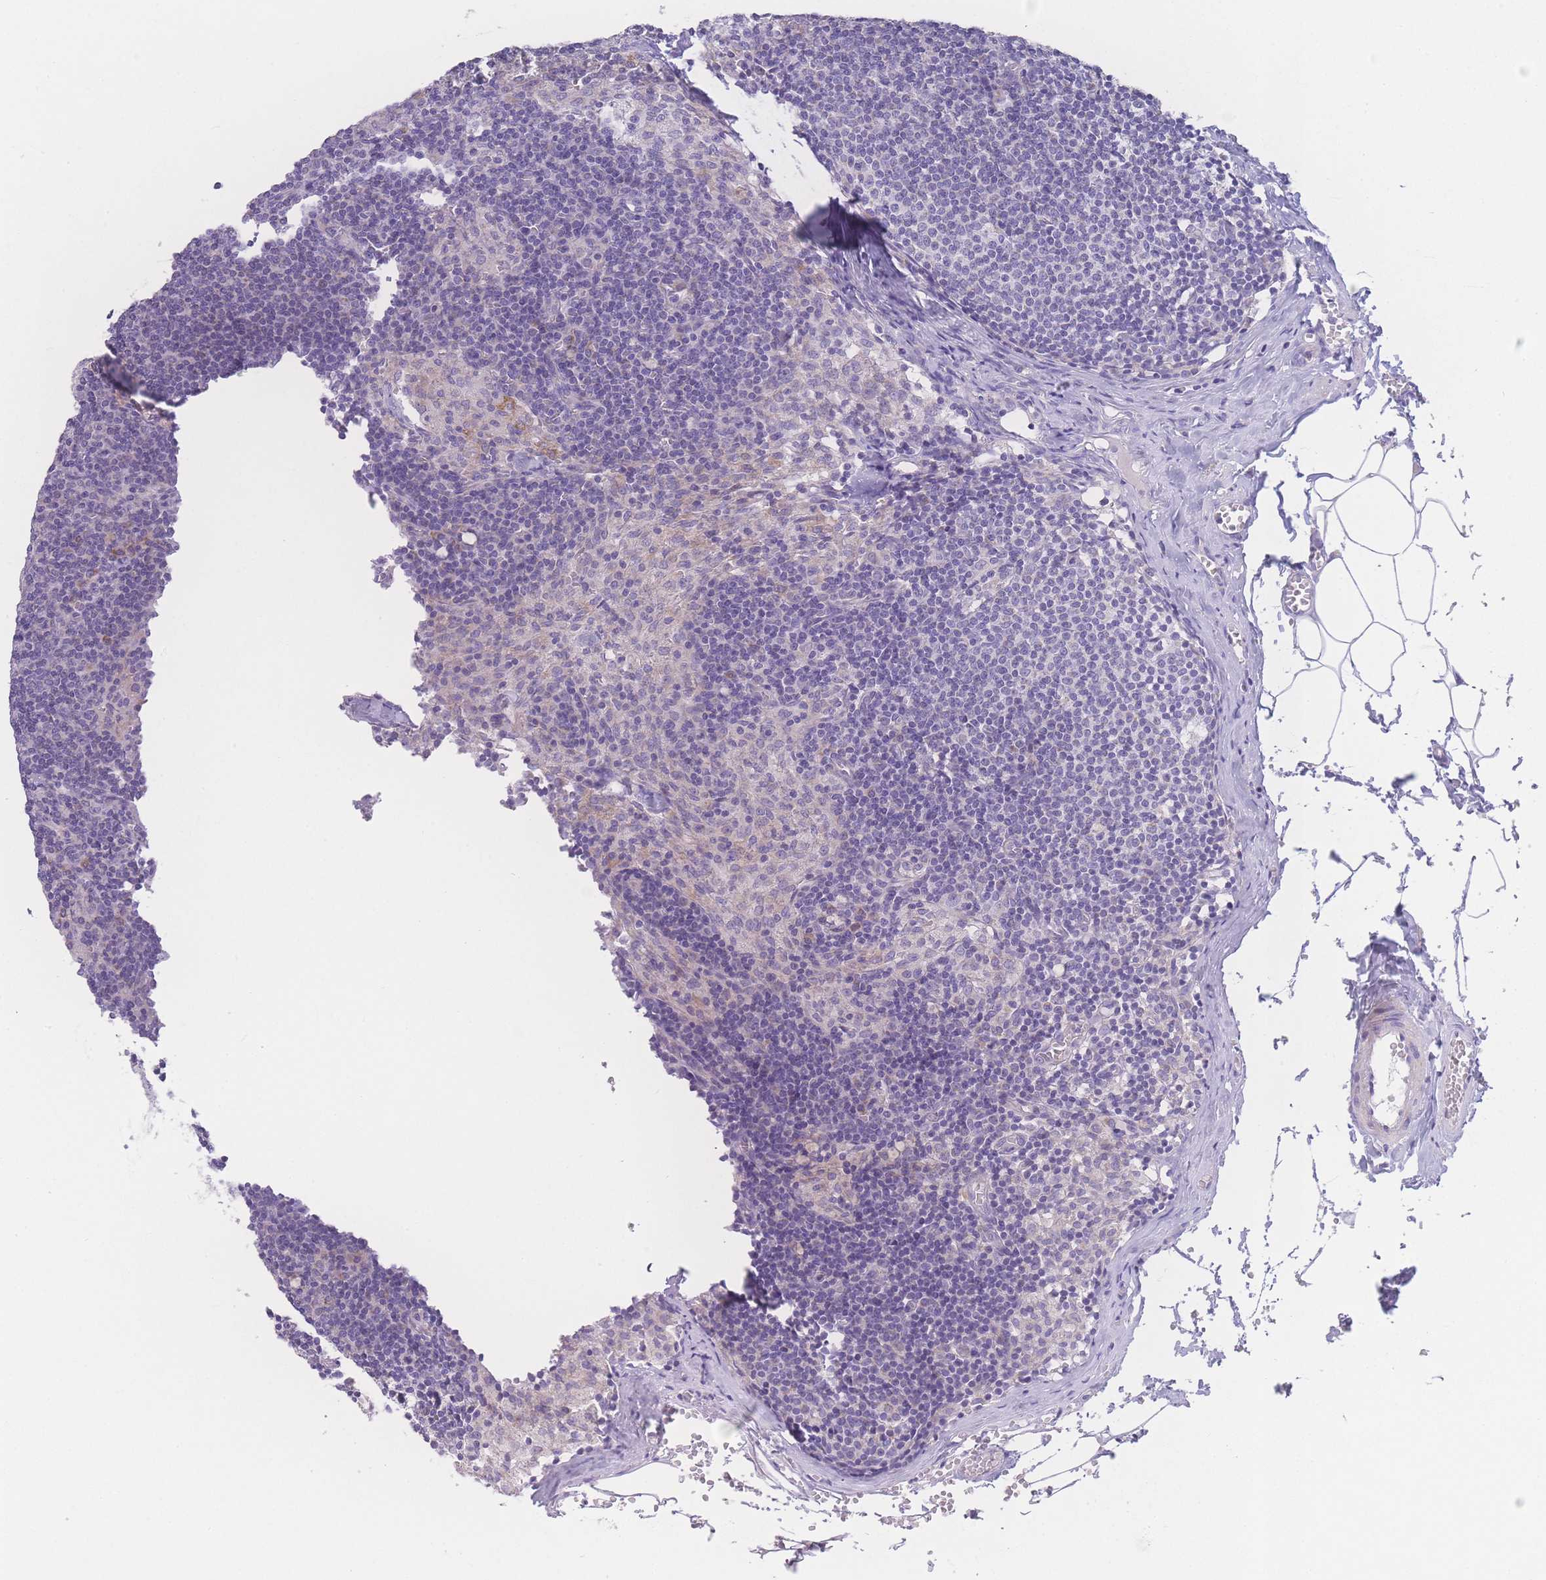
{"staining": {"intensity": "negative", "quantity": "none", "location": "none"}, "tissue": "lymph node", "cell_type": "Germinal center cells", "image_type": "normal", "snomed": [{"axis": "morphology", "description": "Normal tissue, NOS"}, {"axis": "topography", "description": "Lymph node"}], "caption": "Histopathology image shows no significant protein positivity in germinal center cells of normal lymph node.", "gene": "NBEAL1", "patient": {"sex": "female", "age": 42}}